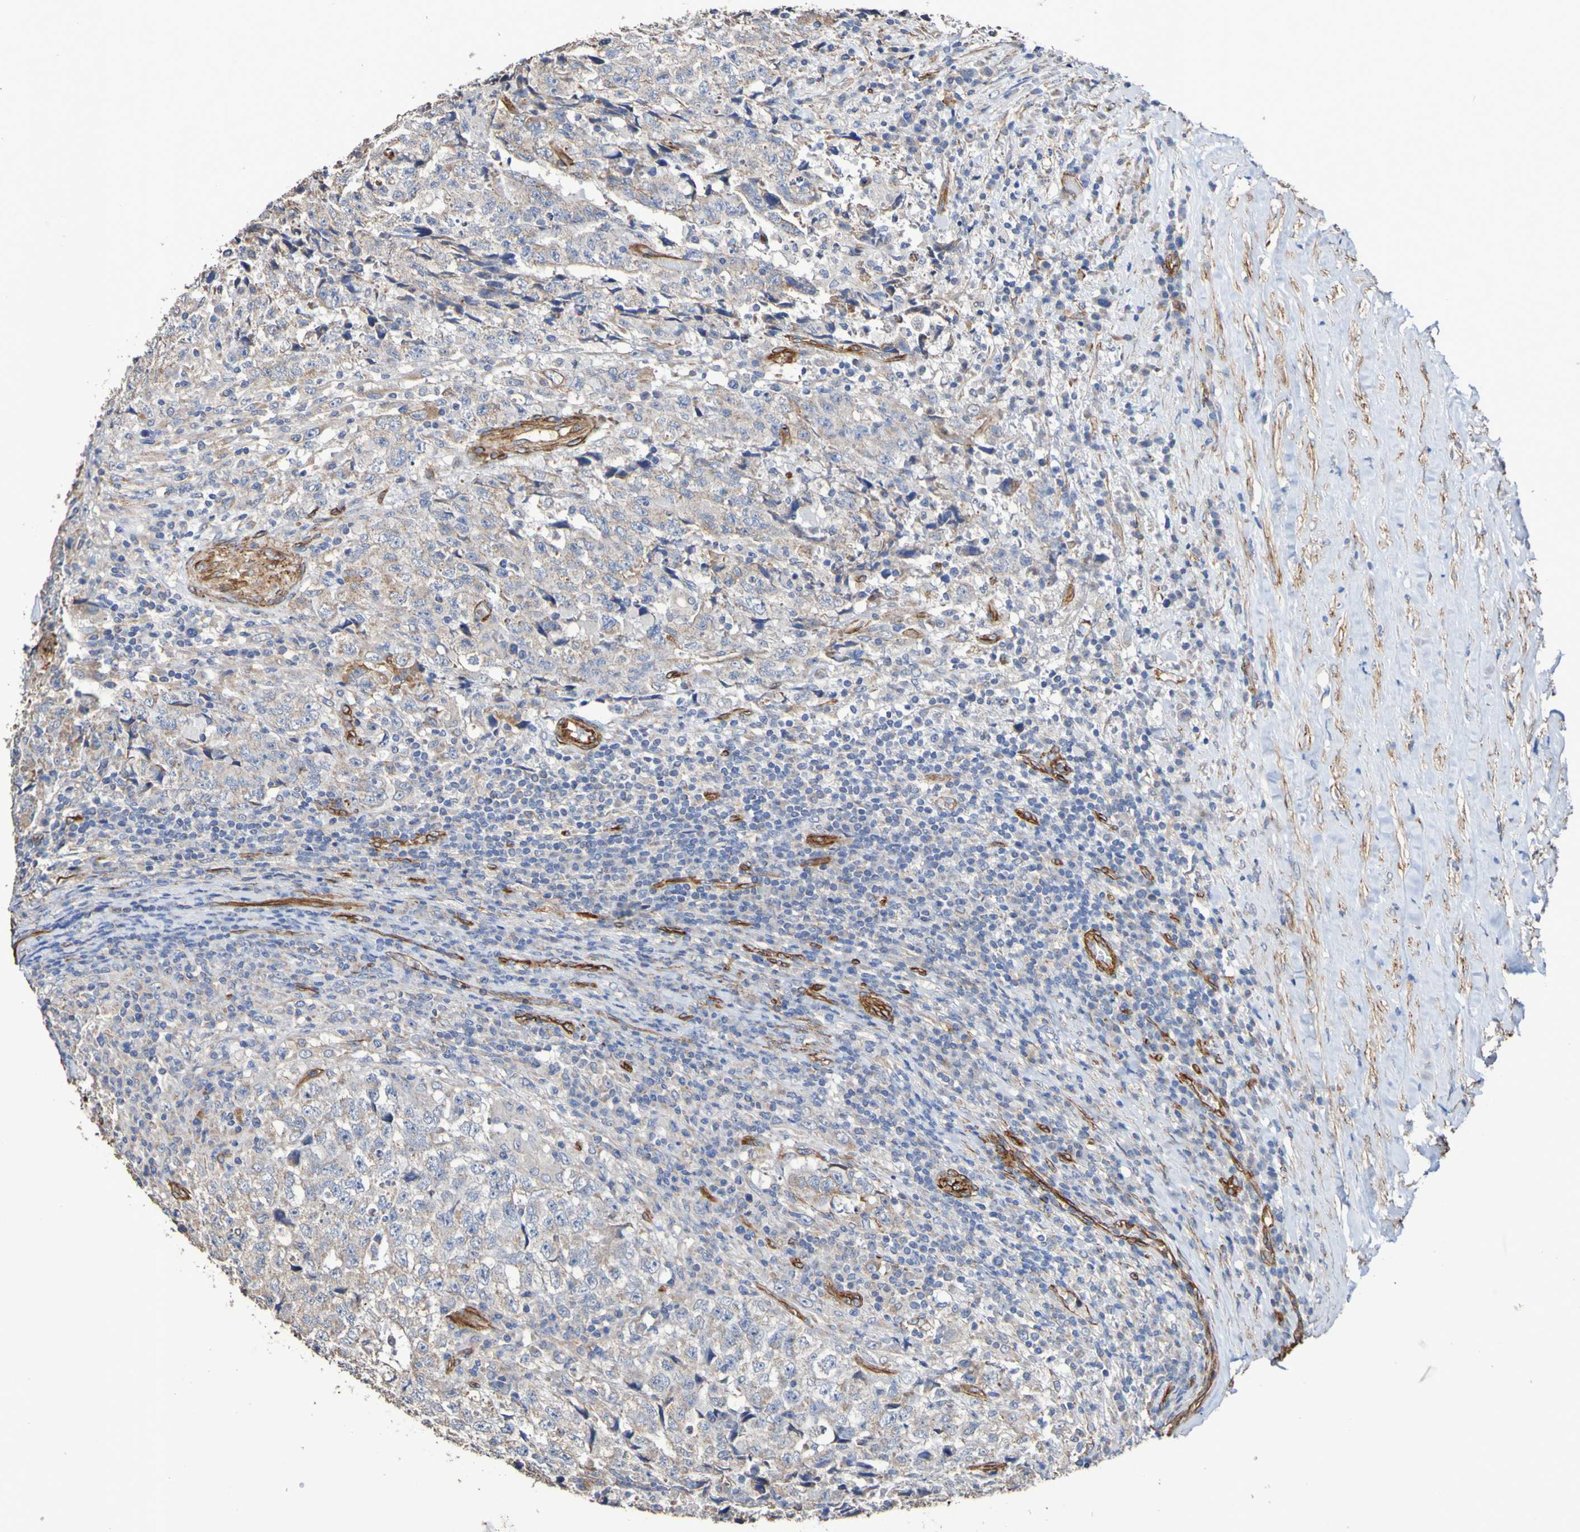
{"staining": {"intensity": "weak", "quantity": "25%-75%", "location": "cytoplasmic/membranous"}, "tissue": "testis cancer", "cell_type": "Tumor cells", "image_type": "cancer", "snomed": [{"axis": "morphology", "description": "Necrosis, NOS"}, {"axis": "morphology", "description": "Carcinoma, Embryonal, NOS"}, {"axis": "topography", "description": "Testis"}], "caption": "This histopathology image shows IHC staining of human testis cancer (embryonal carcinoma), with low weak cytoplasmic/membranous positivity in about 25%-75% of tumor cells.", "gene": "ELMOD3", "patient": {"sex": "male", "age": 19}}